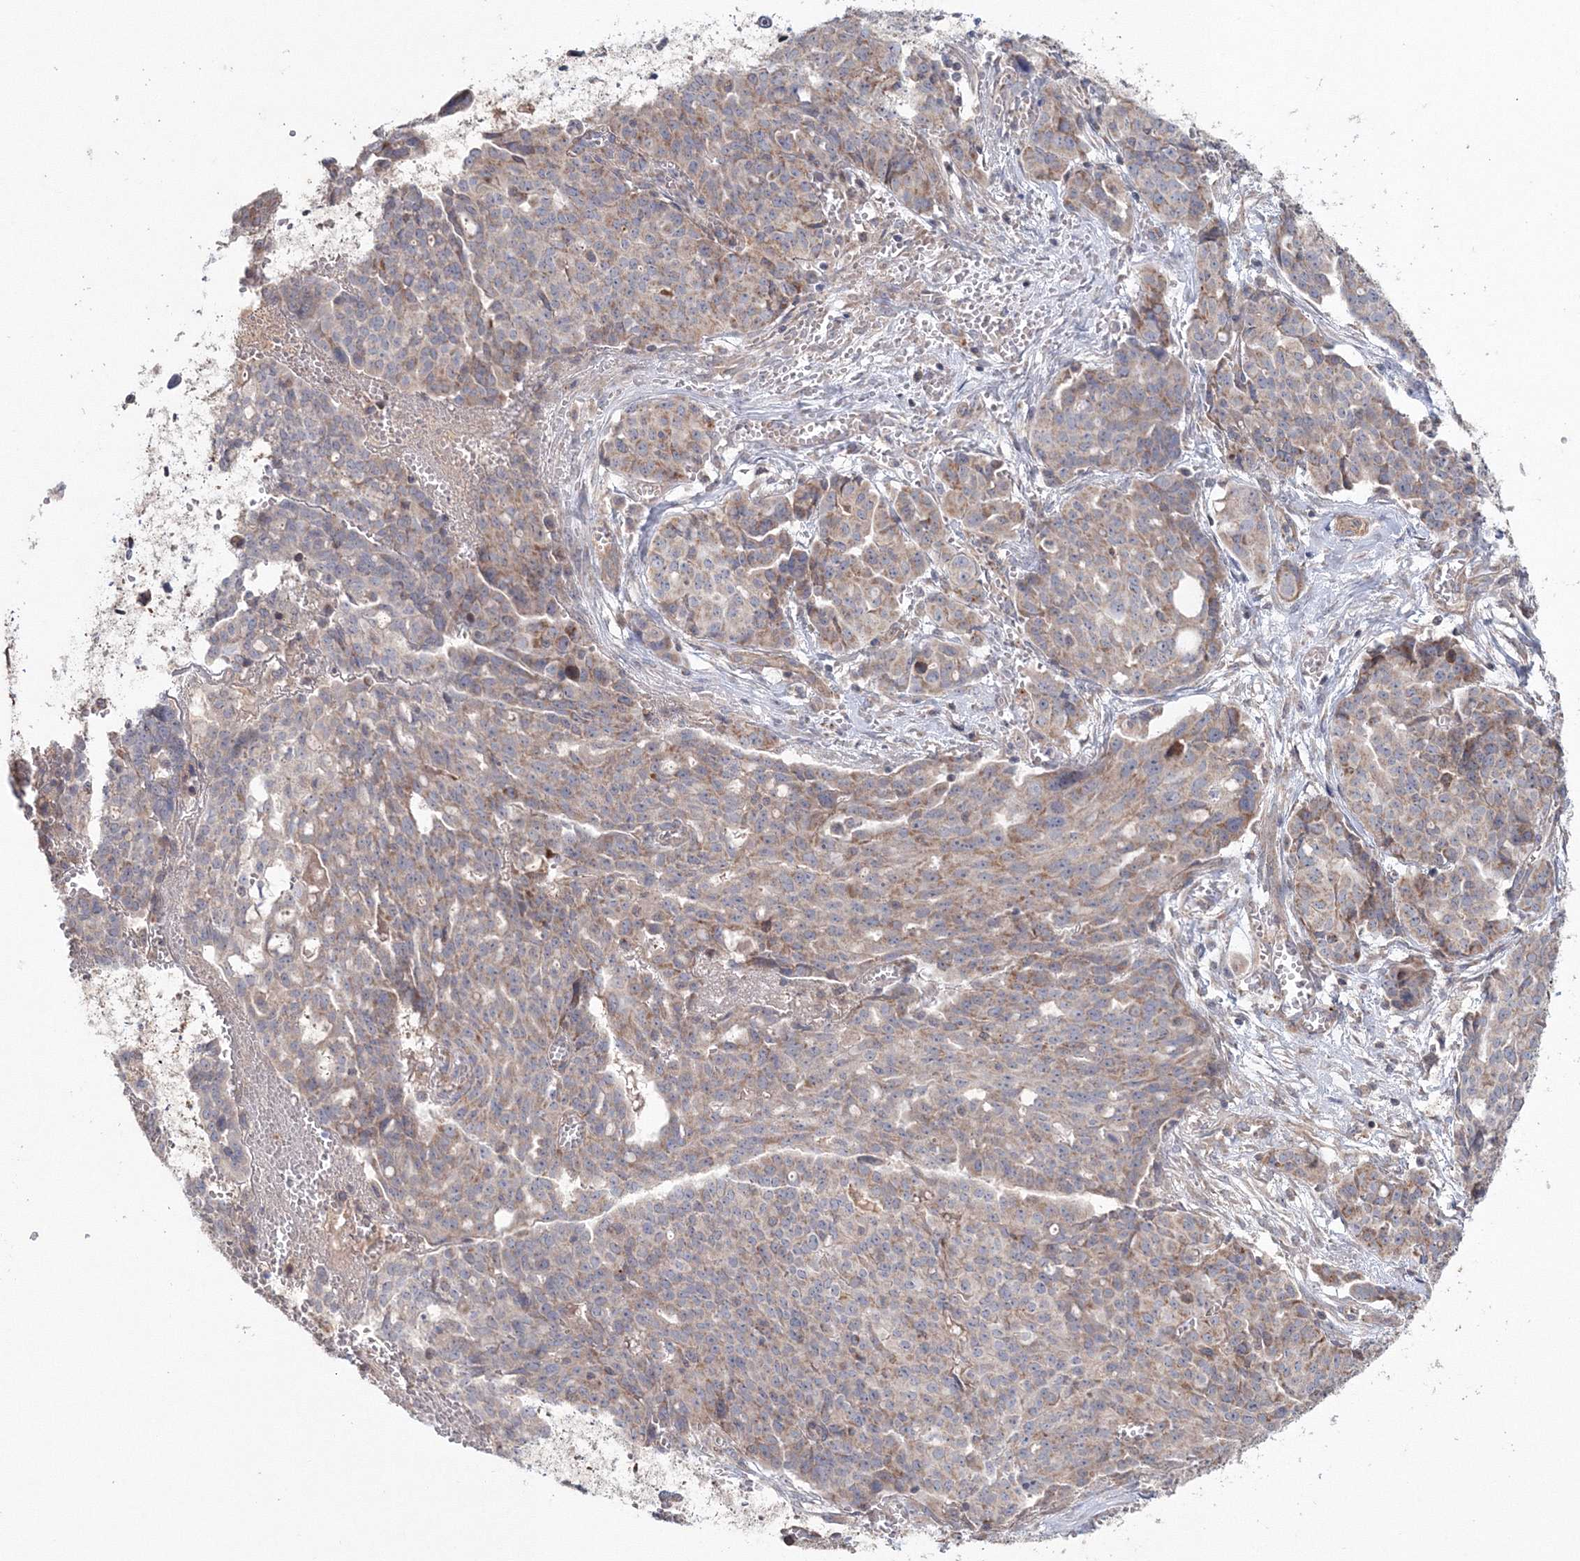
{"staining": {"intensity": "moderate", "quantity": ">75%", "location": "cytoplasmic/membranous"}, "tissue": "ovarian cancer", "cell_type": "Tumor cells", "image_type": "cancer", "snomed": [{"axis": "morphology", "description": "Cystadenocarcinoma, serous, NOS"}, {"axis": "topography", "description": "Soft tissue"}, {"axis": "topography", "description": "Ovary"}], "caption": "Protein expression analysis of ovarian cancer demonstrates moderate cytoplasmic/membranous positivity in about >75% of tumor cells. (IHC, brightfield microscopy, high magnification).", "gene": "NOA1", "patient": {"sex": "female", "age": 57}}